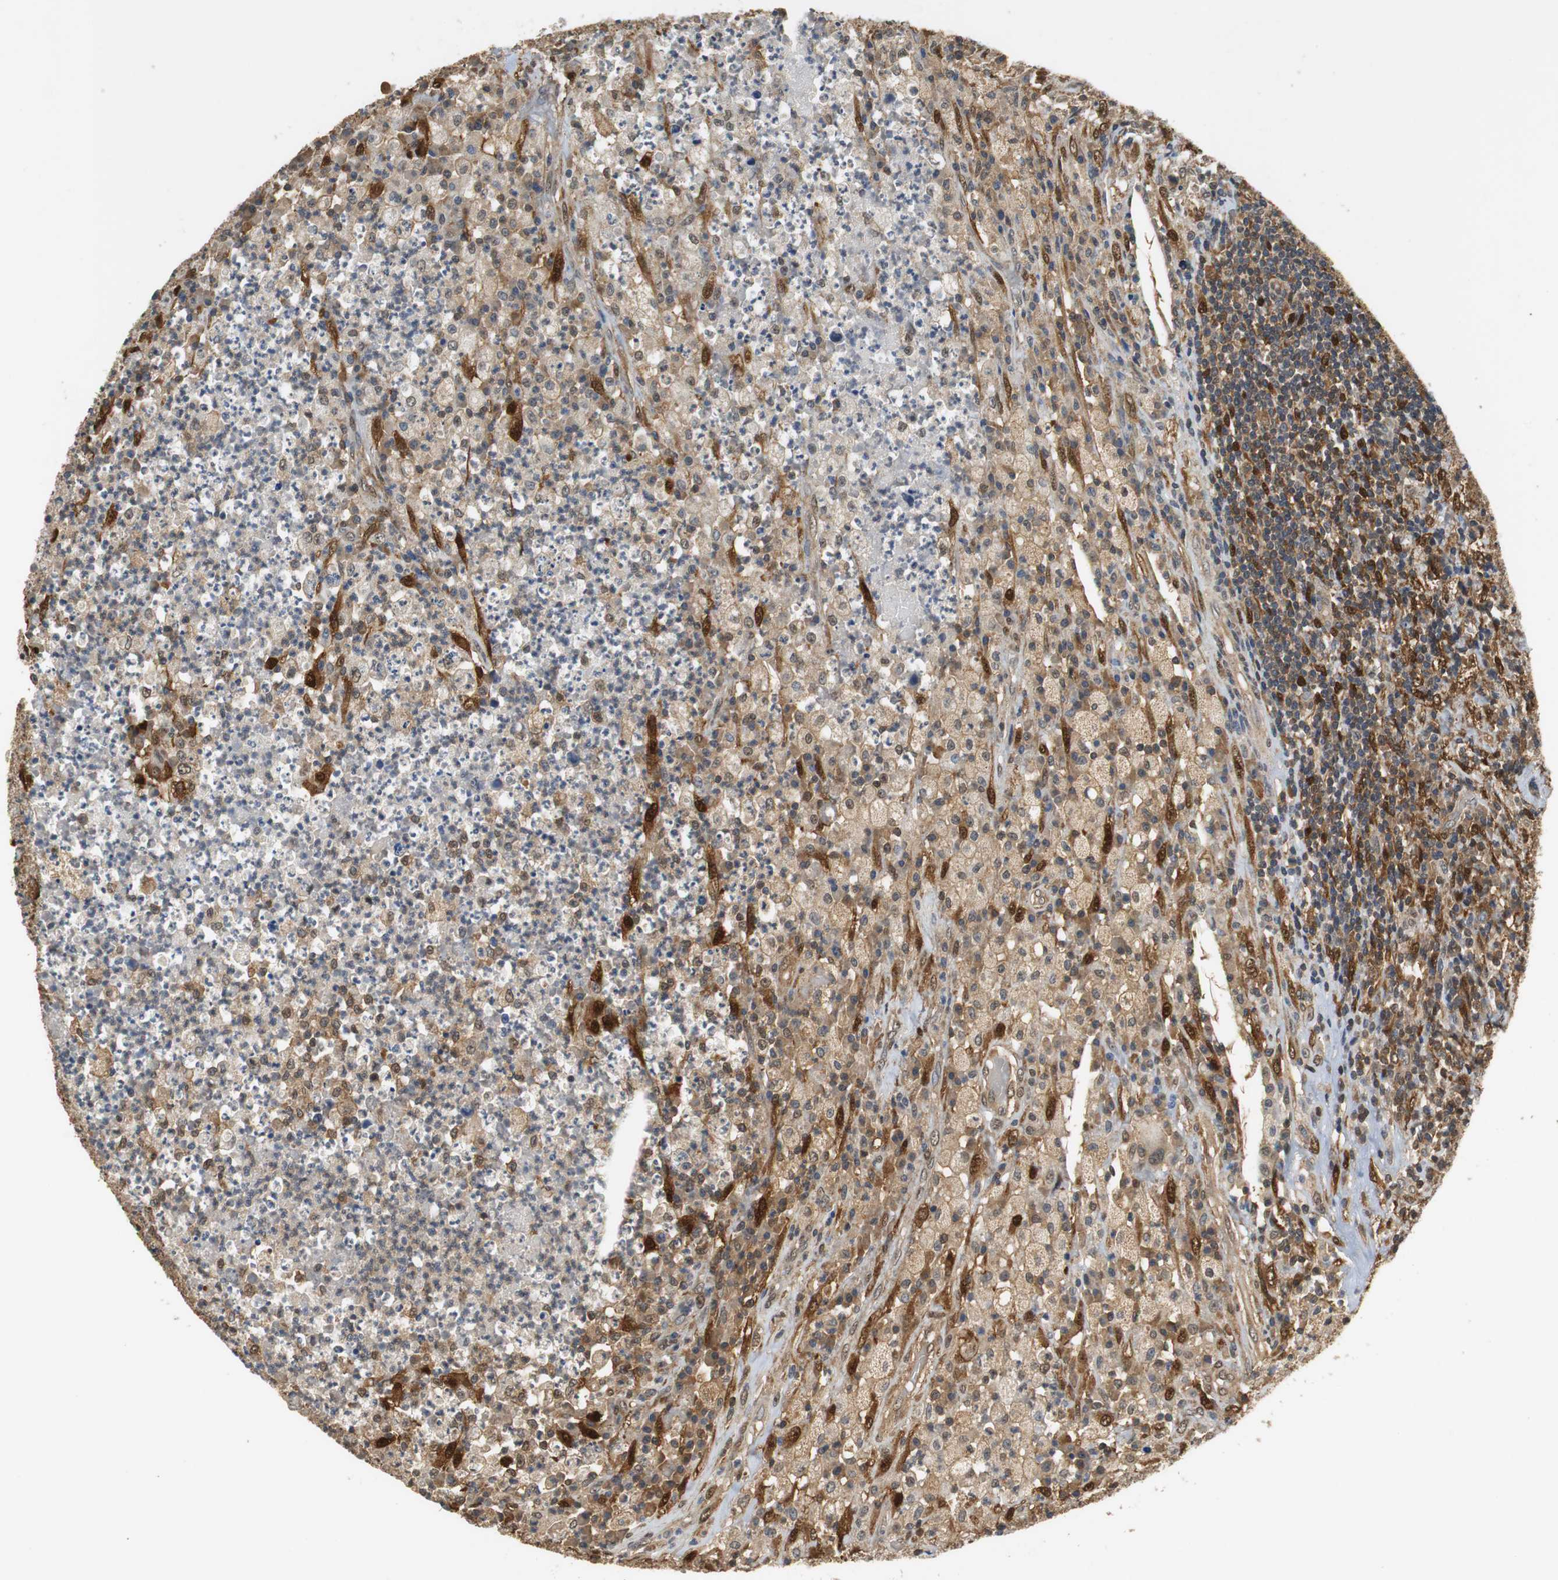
{"staining": {"intensity": "moderate", "quantity": ">75%", "location": "cytoplasmic/membranous,nuclear"}, "tissue": "testis cancer", "cell_type": "Tumor cells", "image_type": "cancer", "snomed": [{"axis": "morphology", "description": "Necrosis, NOS"}, {"axis": "morphology", "description": "Carcinoma, Embryonal, NOS"}, {"axis": "topography", "description": "Testis"}], "caption": "Immunohistochemistry (IHC) of human testis cancer demonstrates medium levels of moderate cytoplasmic/membranous and nuclear staining in about >75% of tumor cells.", "gene": "UBQLN2", "patient": {"sex": "male", "age": 19}}